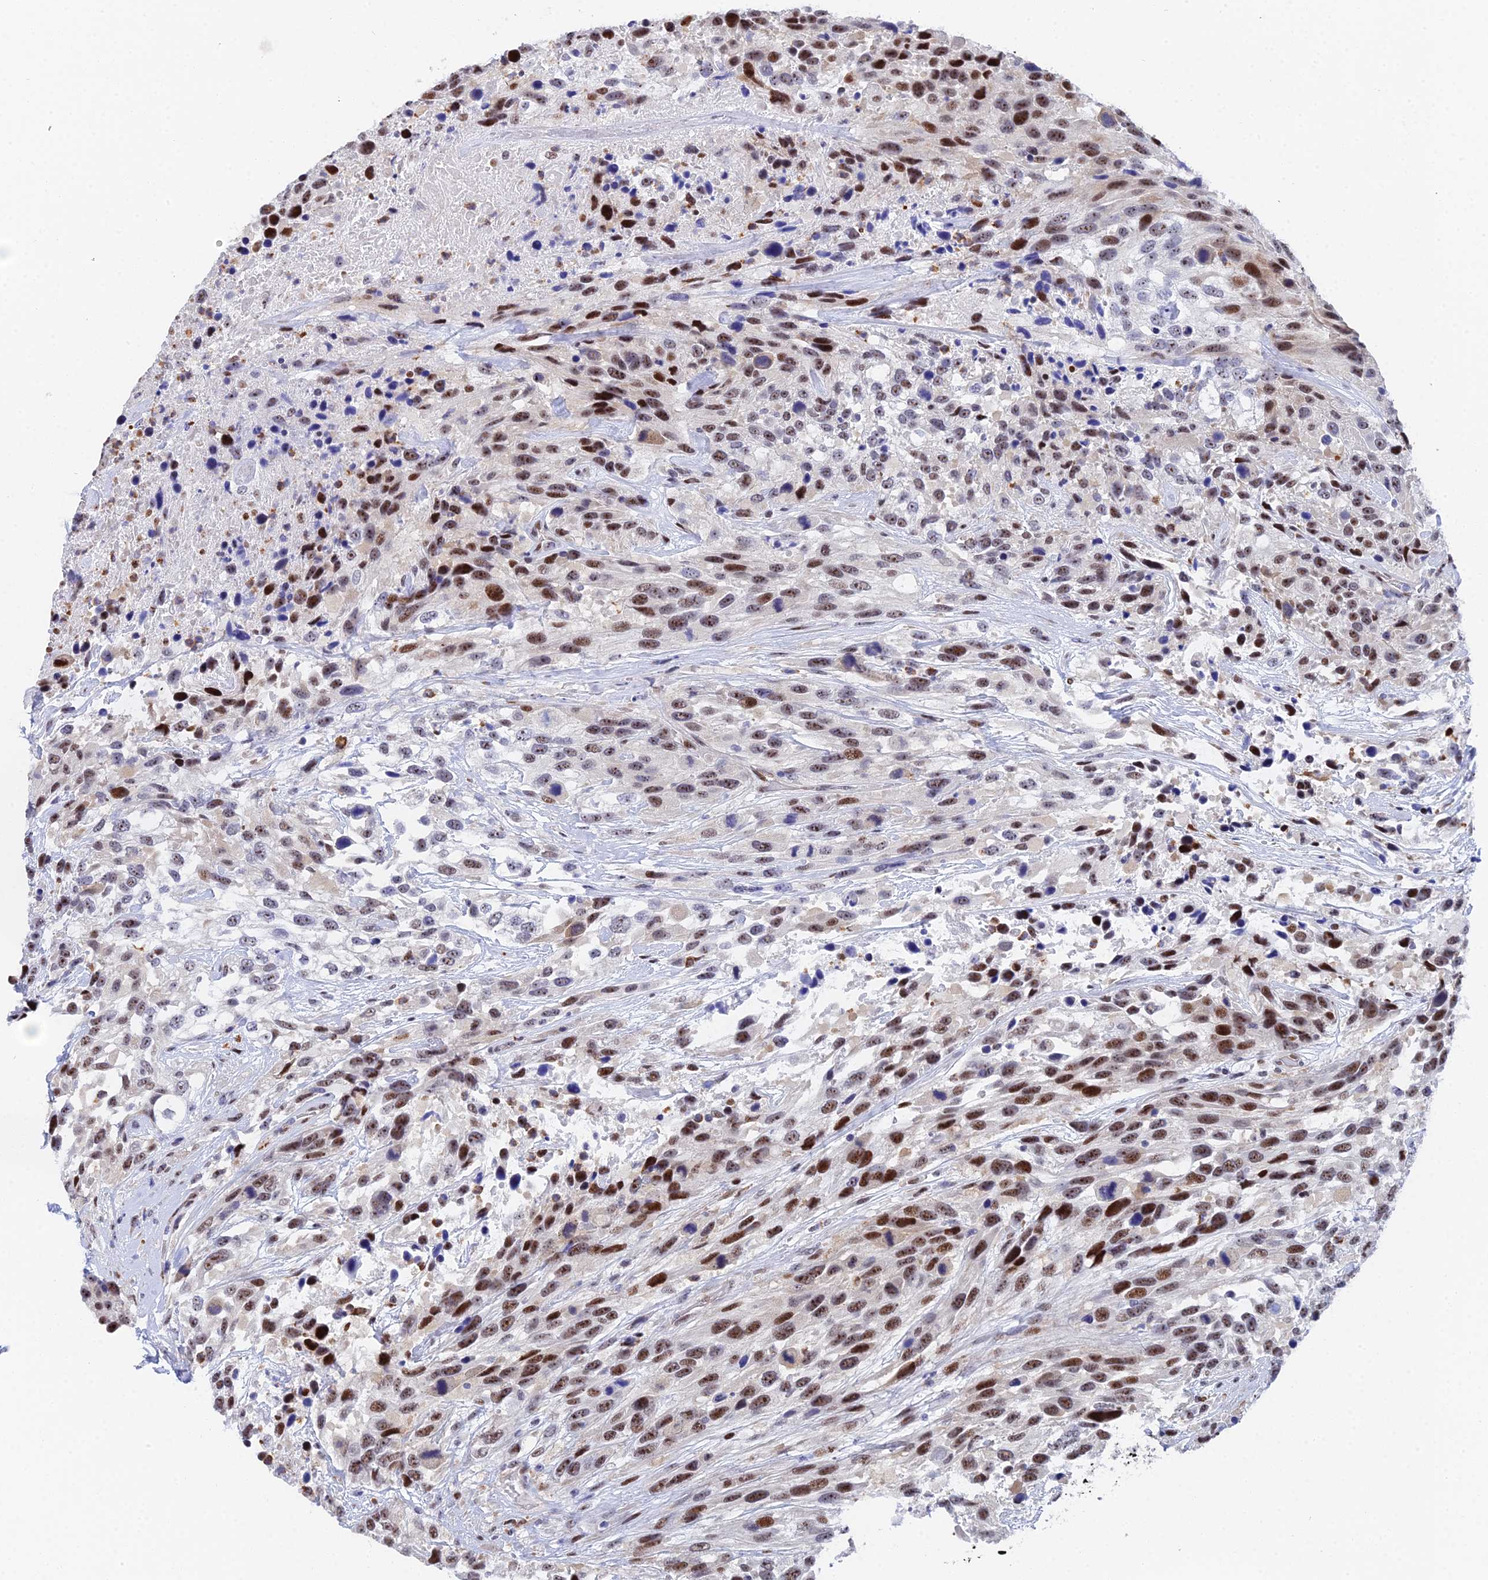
{"staining": {"intensity": "strong", "quantity": "25%-75%", "location": "nuclear"}, "tissue": "urothelial cancer", "cell_type": "Tumor cells", "image_type": "cancer", "snomed": [{"axis": "morphology", "description": "Urothelial carcinoma, High grade"}, {"axis": "topography", "description": "Urinary bladder"}], "caption": "Tumor cells reveal high levels of strong nuclear staining in about 25%-75% of cells in human urothelial cancer.", "gene": "TIFA", "patient": {"sex": "female", "age": 70}}